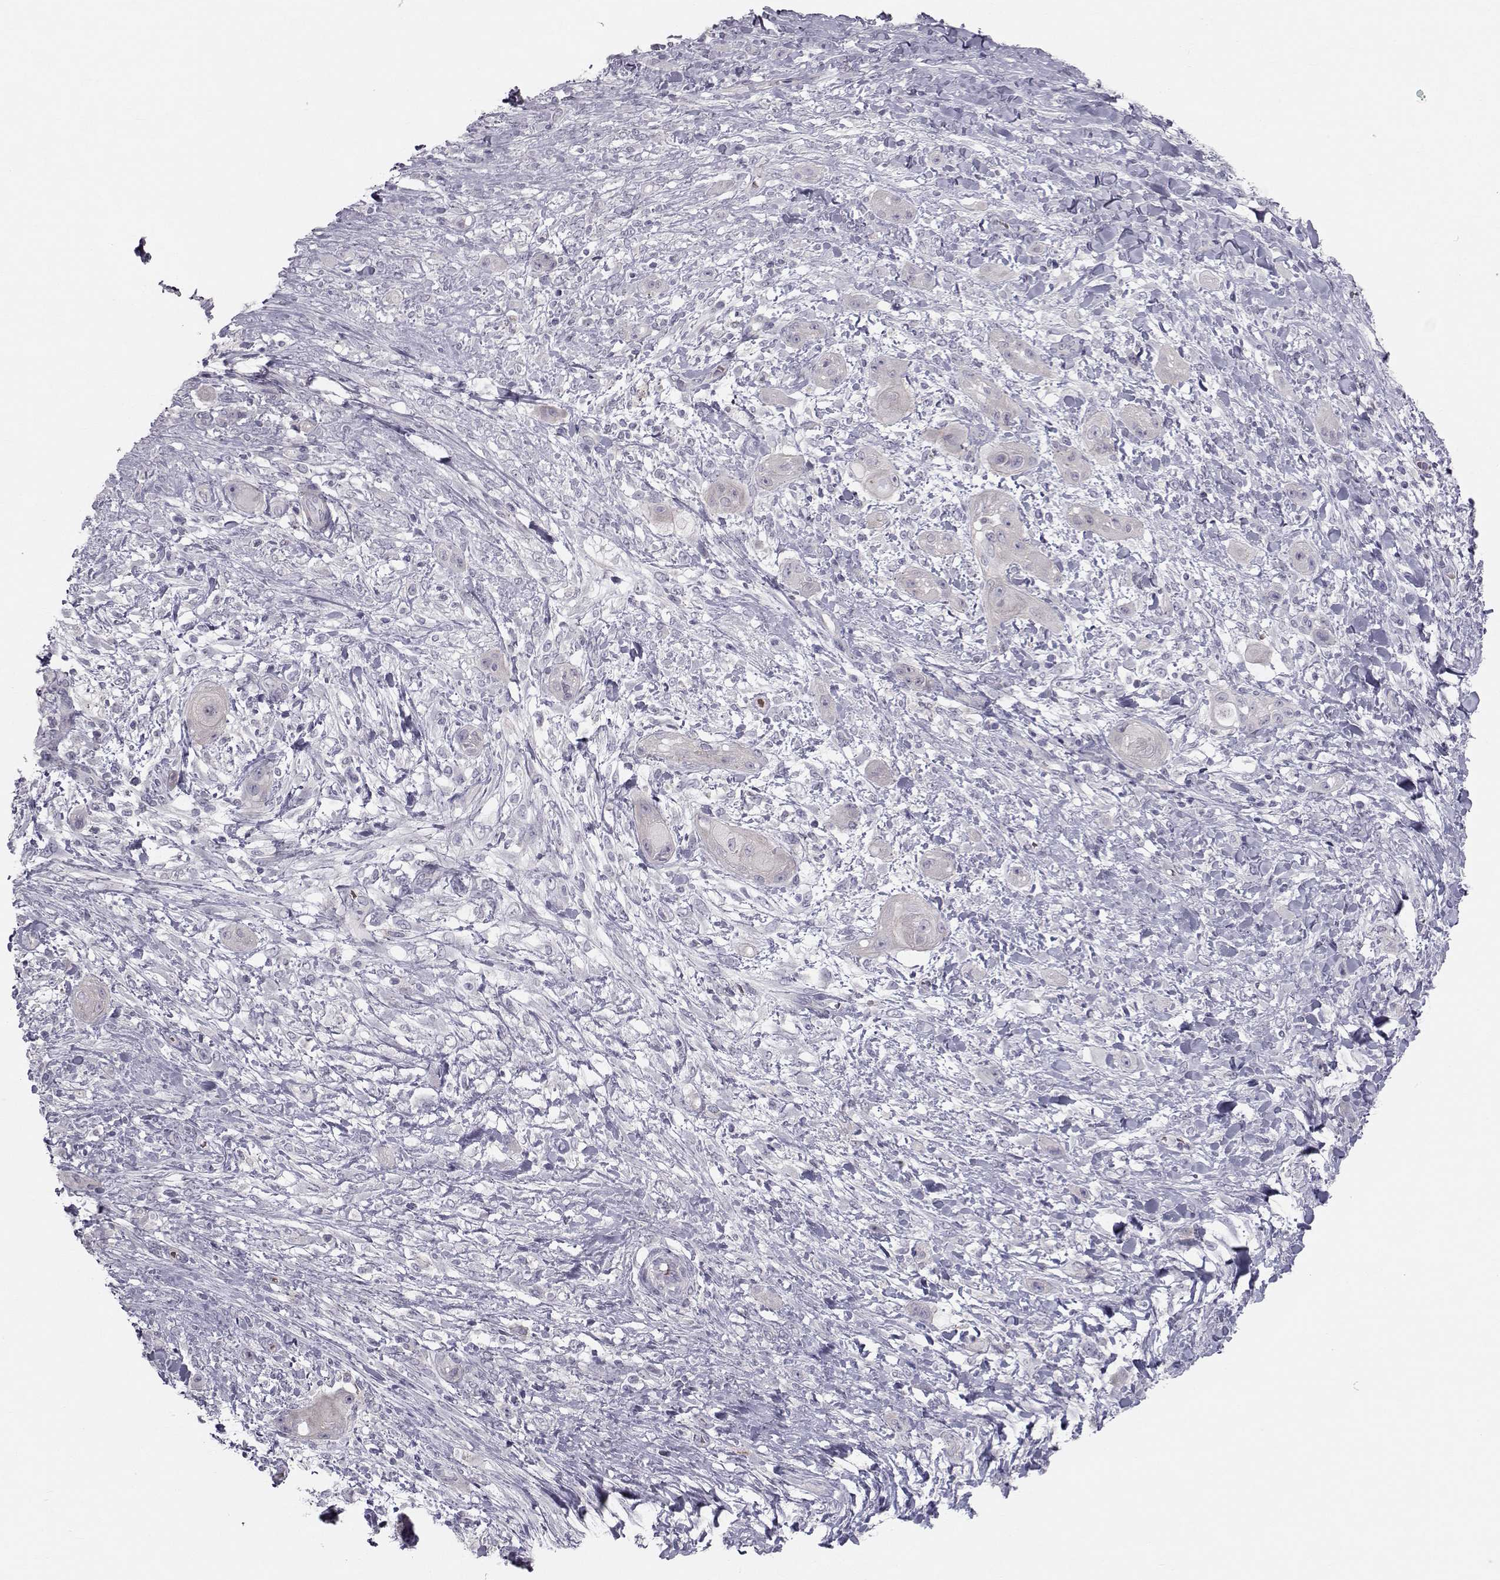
{"staining": {"intensity": "negative", "quantity": "none", "location": "none"}, "tissue": "skin cancer", "cell_type": "Tumor cells", "image_type": "cancer", "snomed": [{"axis": "morphology", "description": "Squamous cell carcinoma, NOS"}, {"axis": "topography", "description": "Skin"}], "caption": "This is a image of immunohistochemistry (IHC) staining of skin squamous cell carcinoma, which shows no staining in tumor cells.", "gene": "GARIN3", "patient": {"sex": "male", "age": 62}}